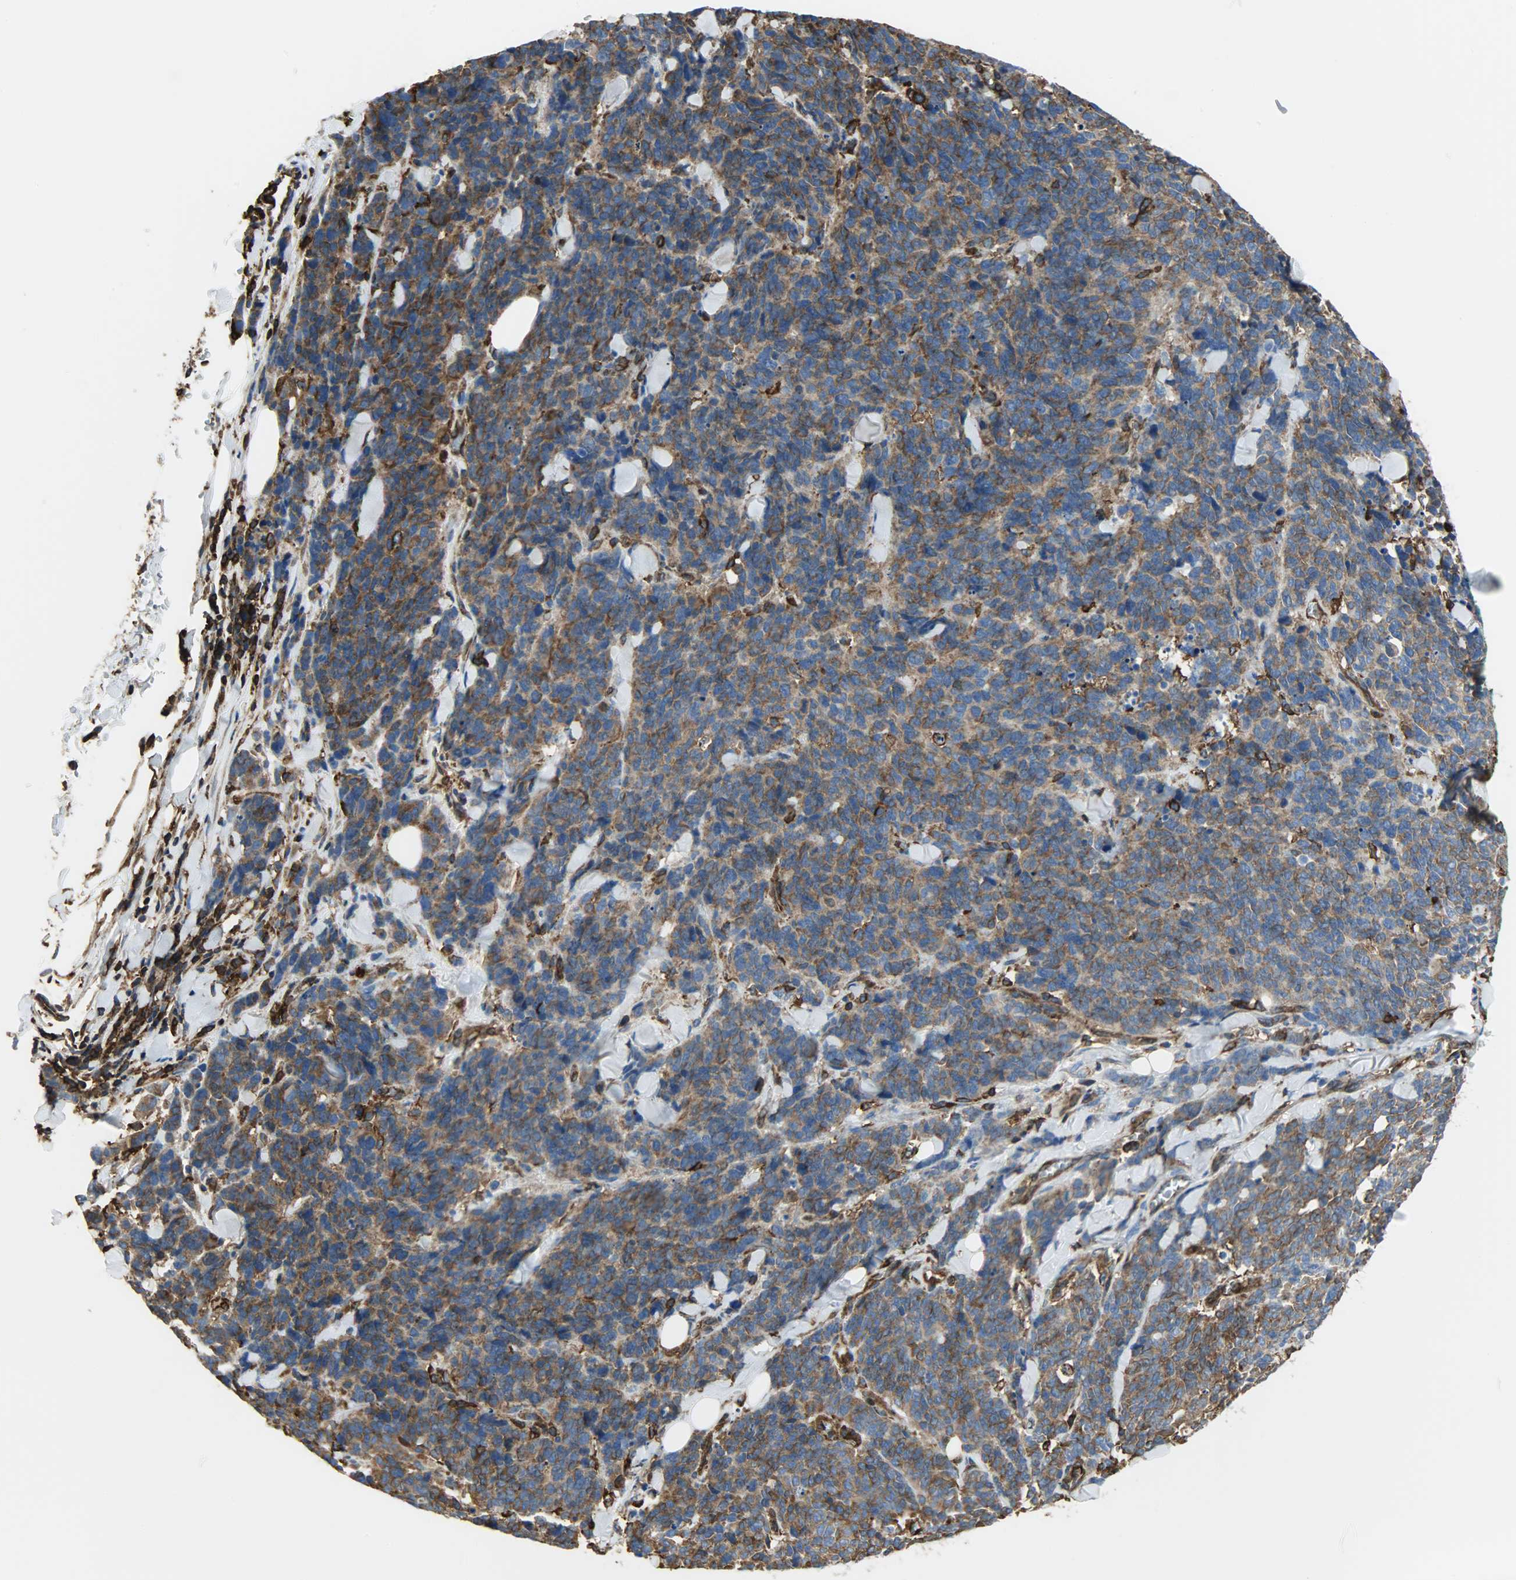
{"staining": {"intensity": "strong", "quantity": ">75%", "location": "cytoplasmic/membranous"}, "tissue": "lung cancer", "cell_type": "Tumor cells", "image_type": "cancer", "snomed": [{"axis": "morphology", "description": "Neoplasm, malignant, NOS"}, {"axis": "topography", "description": "Lung"}], "caption": "Protein positivity by IHC displays strong cytoplasmic/membranous staining in approximately >75% of tumor cells in lung malignant neoplasm.", "gene": "VASP", "patient": {"sex": "female", "age": 58}}